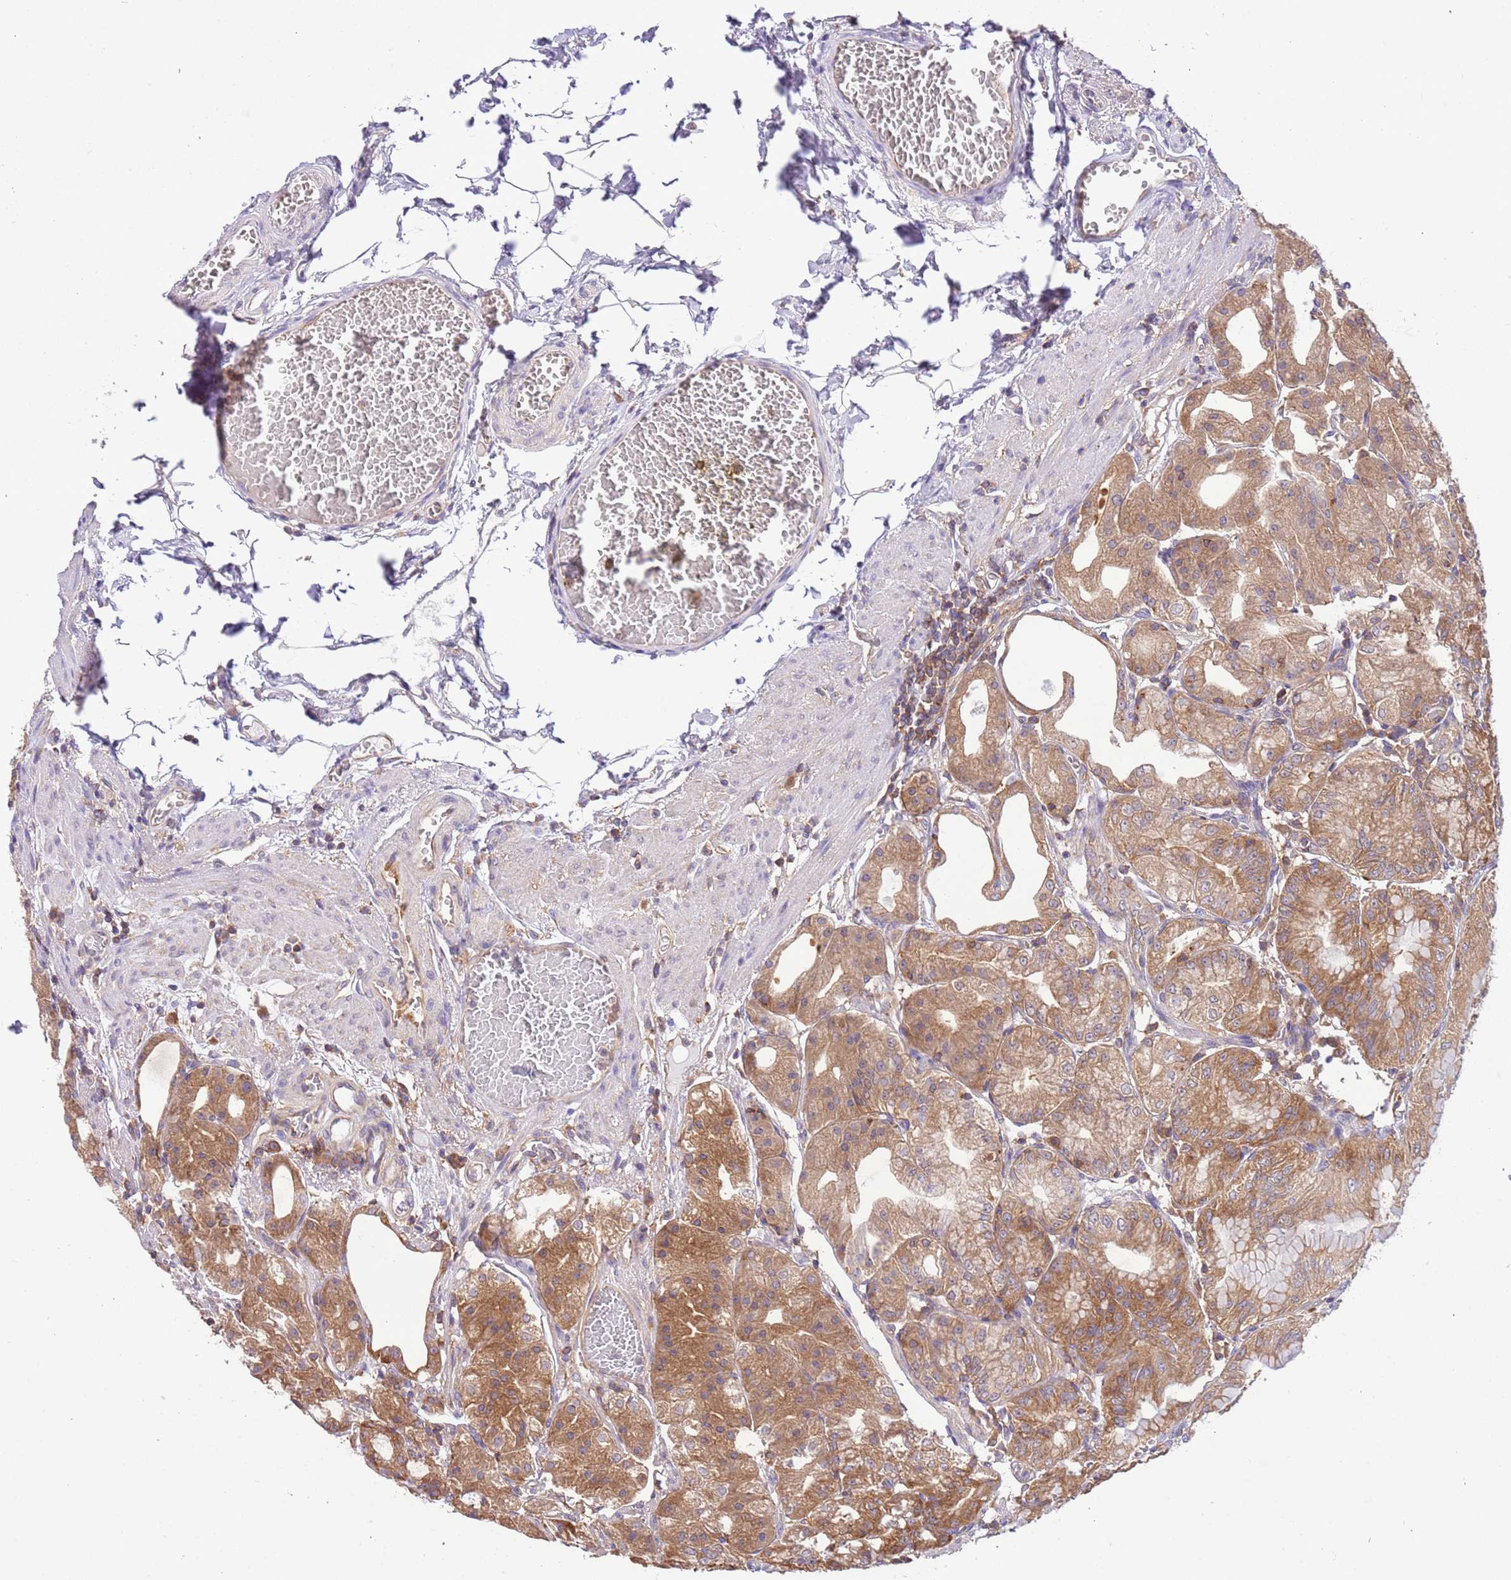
{"staining": {"intensity": "moderate", "quantity": ">75%", "location": "cytoplasmic/membranous"}, "tissue": "stomach", "cell_type": "Glandular cells", "image_type": "normal", "snomed": [{"axis": "morphology", "description": "Normal tissue, NOS"}, {"axis": "topography", "description": "Stomach, upper"}, {"axis": "topography", "description": "Stomach, lower"}], "caption": "A micrograph of stomach stained for a protein exhibits moderate cytoplasmic/membranous brown staining in glandular cells.", "gene": "STIP1", "patient": {"sex": "male", "age": 71}}